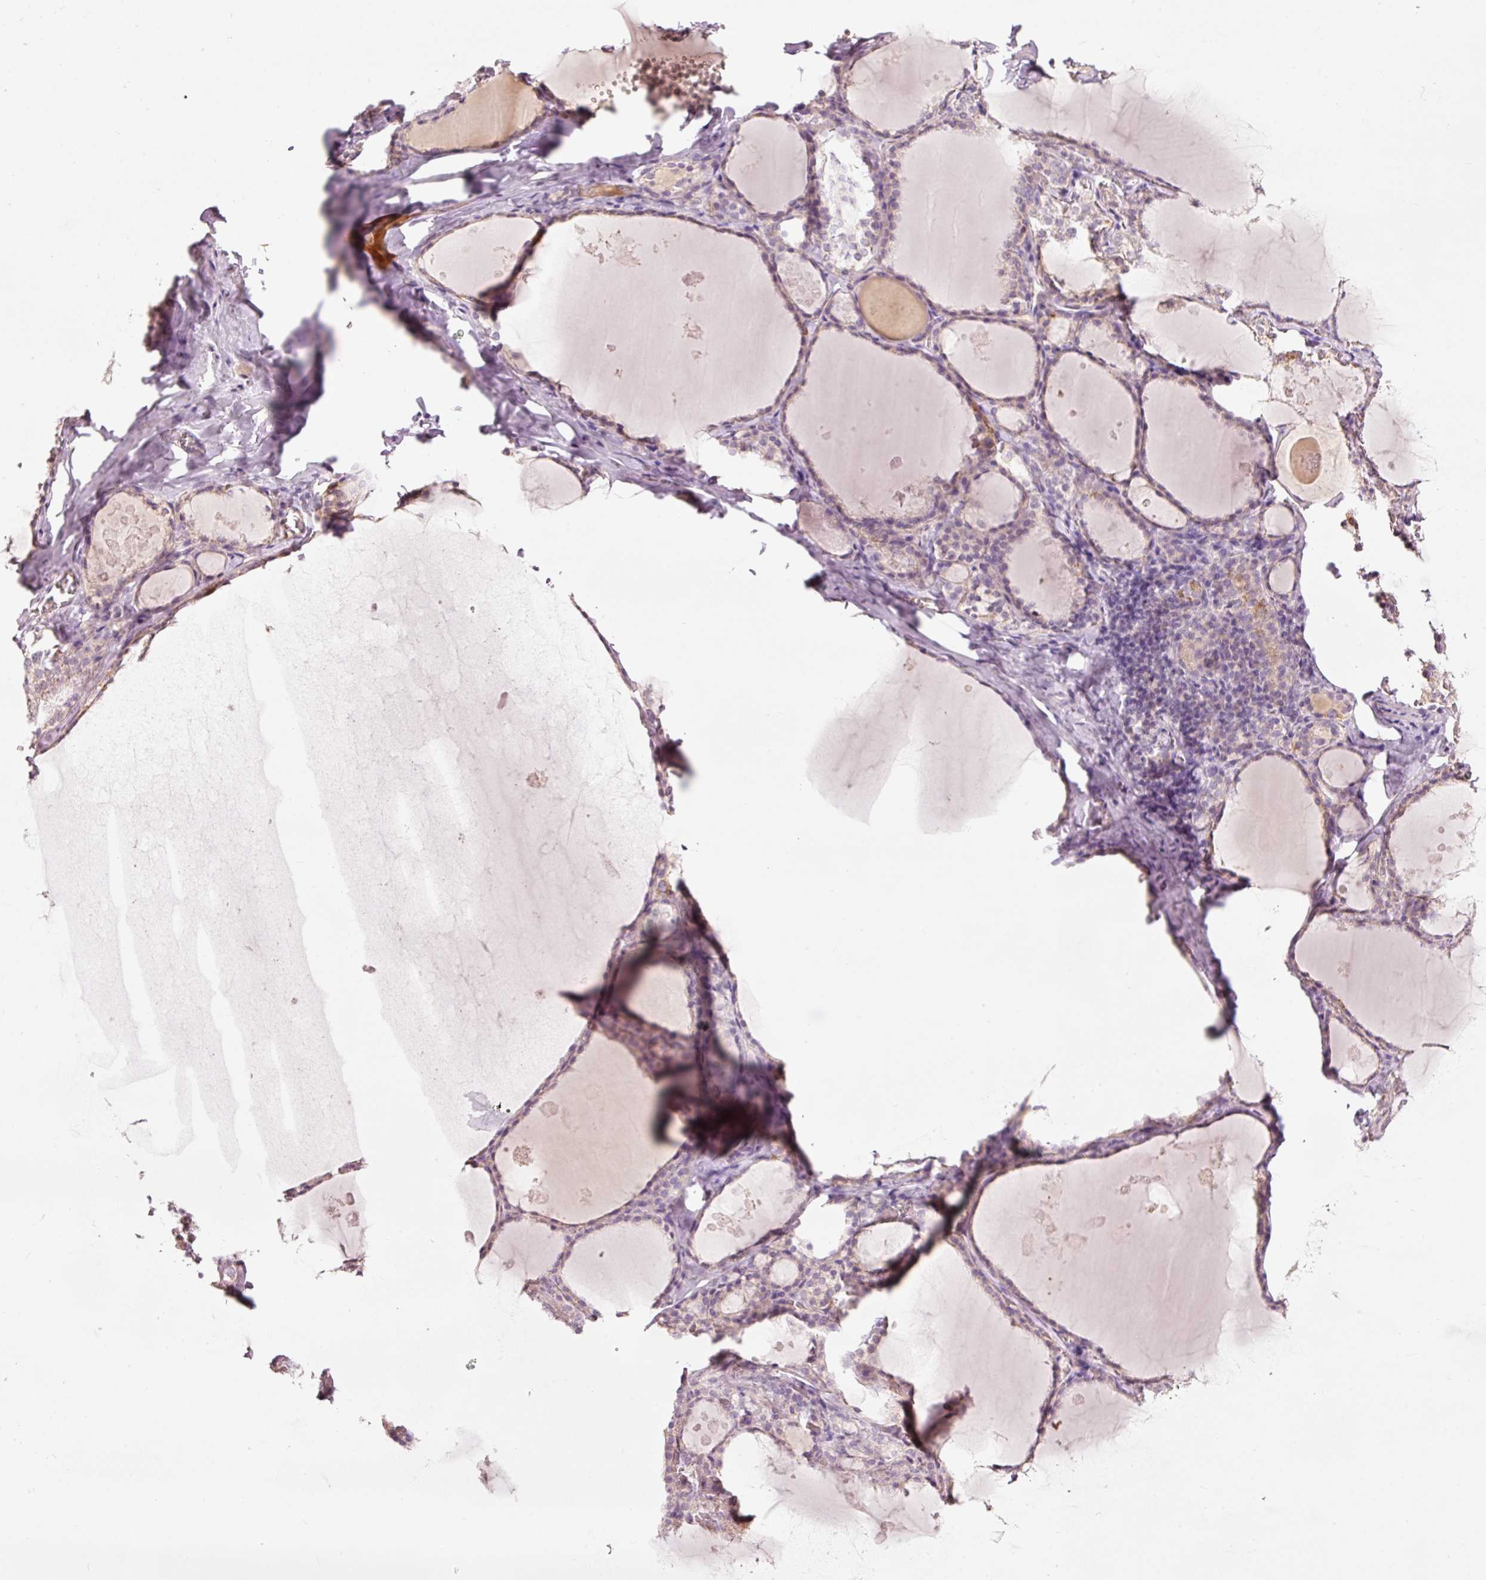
{"staining": {"intensity": "weak", "quantity": ">75%", "location": "cytoplasmic/membranous"}, "tissue": "thyroid gland", "cell_type": "Glandular cells", "image_type": "normal", "snomed": [{"axis": "morphology", "description": "Normal tissue, NOS"}, {"axis": "topography", "description": "Thyroid gland"}], "caption": "Immunohistochemistry (IHC) histopathology image of normal thyroid gland: thyroid gland stained using immunohistochemistry (IHC) reveals low levels of weak protein expression localized specifically in the cytoplasmic/membranous of glandular cells, appearing as a cytoplasmic/membranous brown color.", "gene": "LDHAL6B", "patient": {"sex": "male", "age": 56}}